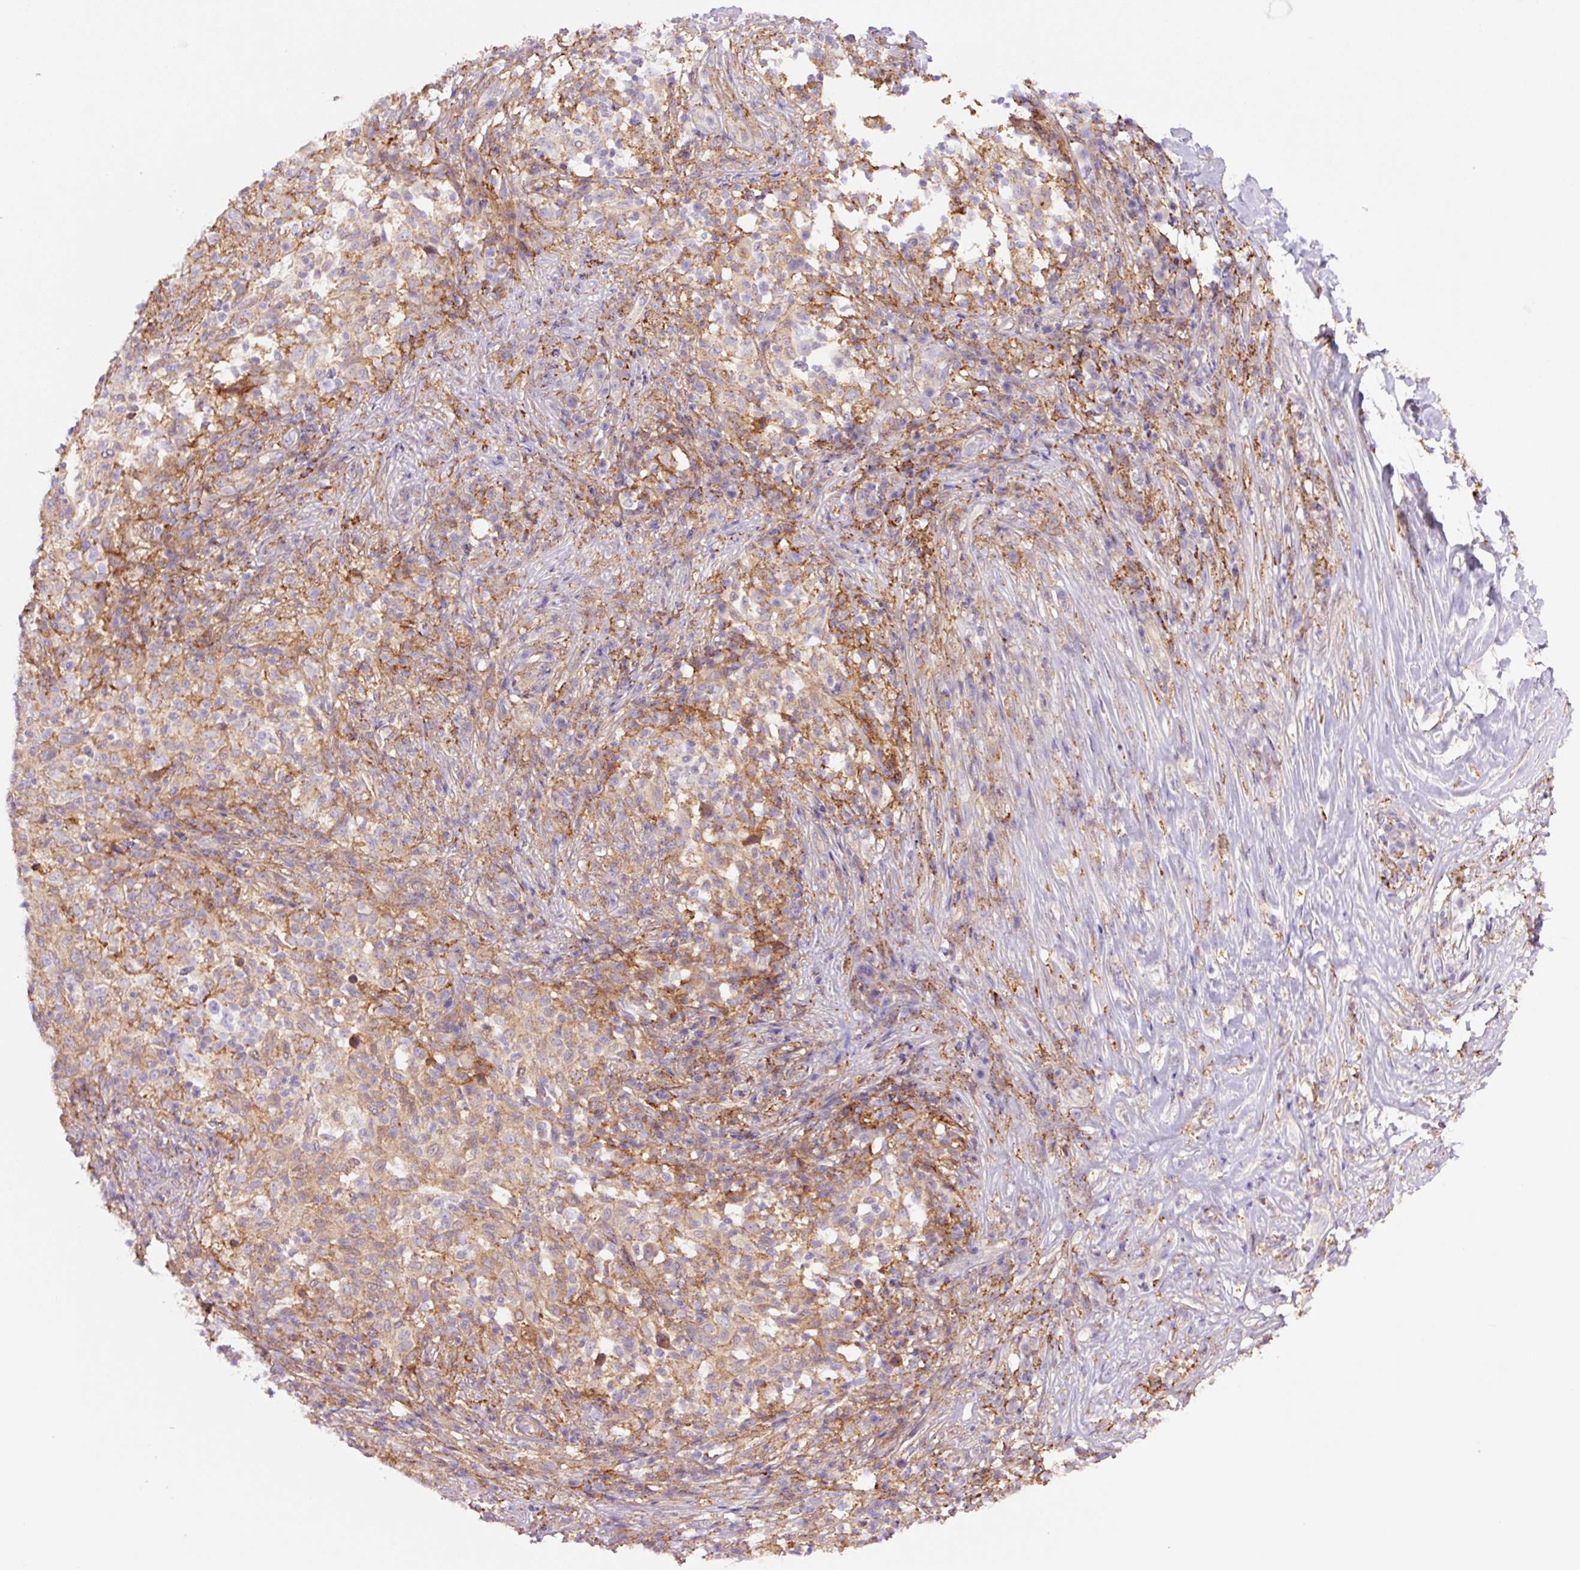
{"staining": {"intensity": "weak", "quantity": "25%-75%", "location": "cytoplasmic/membranous"}, "tissue": "melanoma", "cell_type": "Tumor cells", "image_type": "cancer", "snomed": [{"axis": "morphology", "description": "Malignant melanoma, NOS"}, {"axis": "topography", "description": "Skin"}], "caption": "Melanoma tissue reveals weak cytoplasmic/membranous positivity in about 25%-75% of tumor cells (IHC, brightfield microscopy, high magnification).", "gene": "SH2D6", "patient": {"sex": "male", "age": 66}}